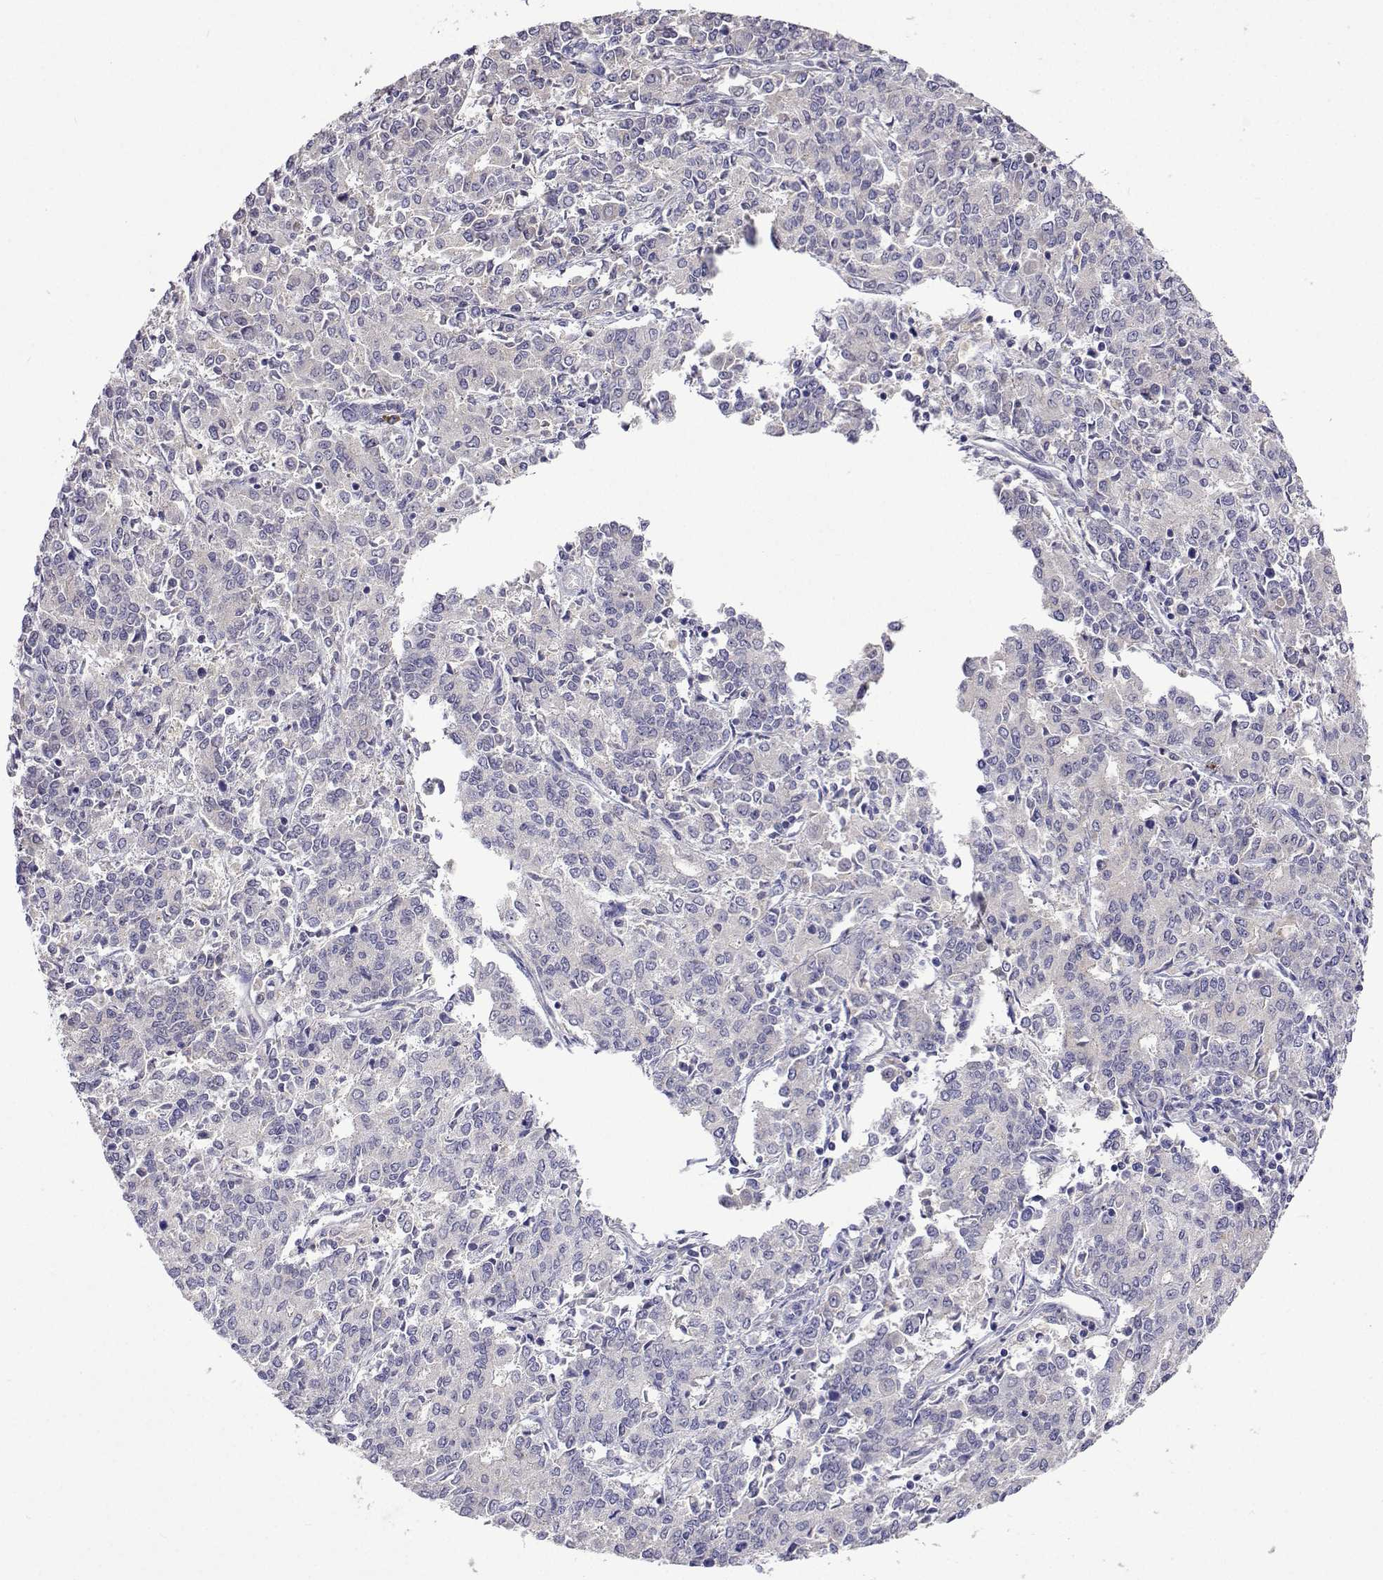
{"staining": {"intensity": "negative", "quantity": "none", "location": "none"}, "tissue": "endometrial cancer", "cell_type": "Tumor cells", "image_type": "cancer", "snomed": [{"axis": "morphology", "description": "Adenocarcinoma, NOS"}, {"axis": "topography", "description": "Endometrium"}], "caption": "Endometrial cancer (adenocarcinoma) stained for a protein using IHC displays no positivity tumor cells.", "gene": "SULT2A1", "patient": {"sex": "female", "age": 50}}